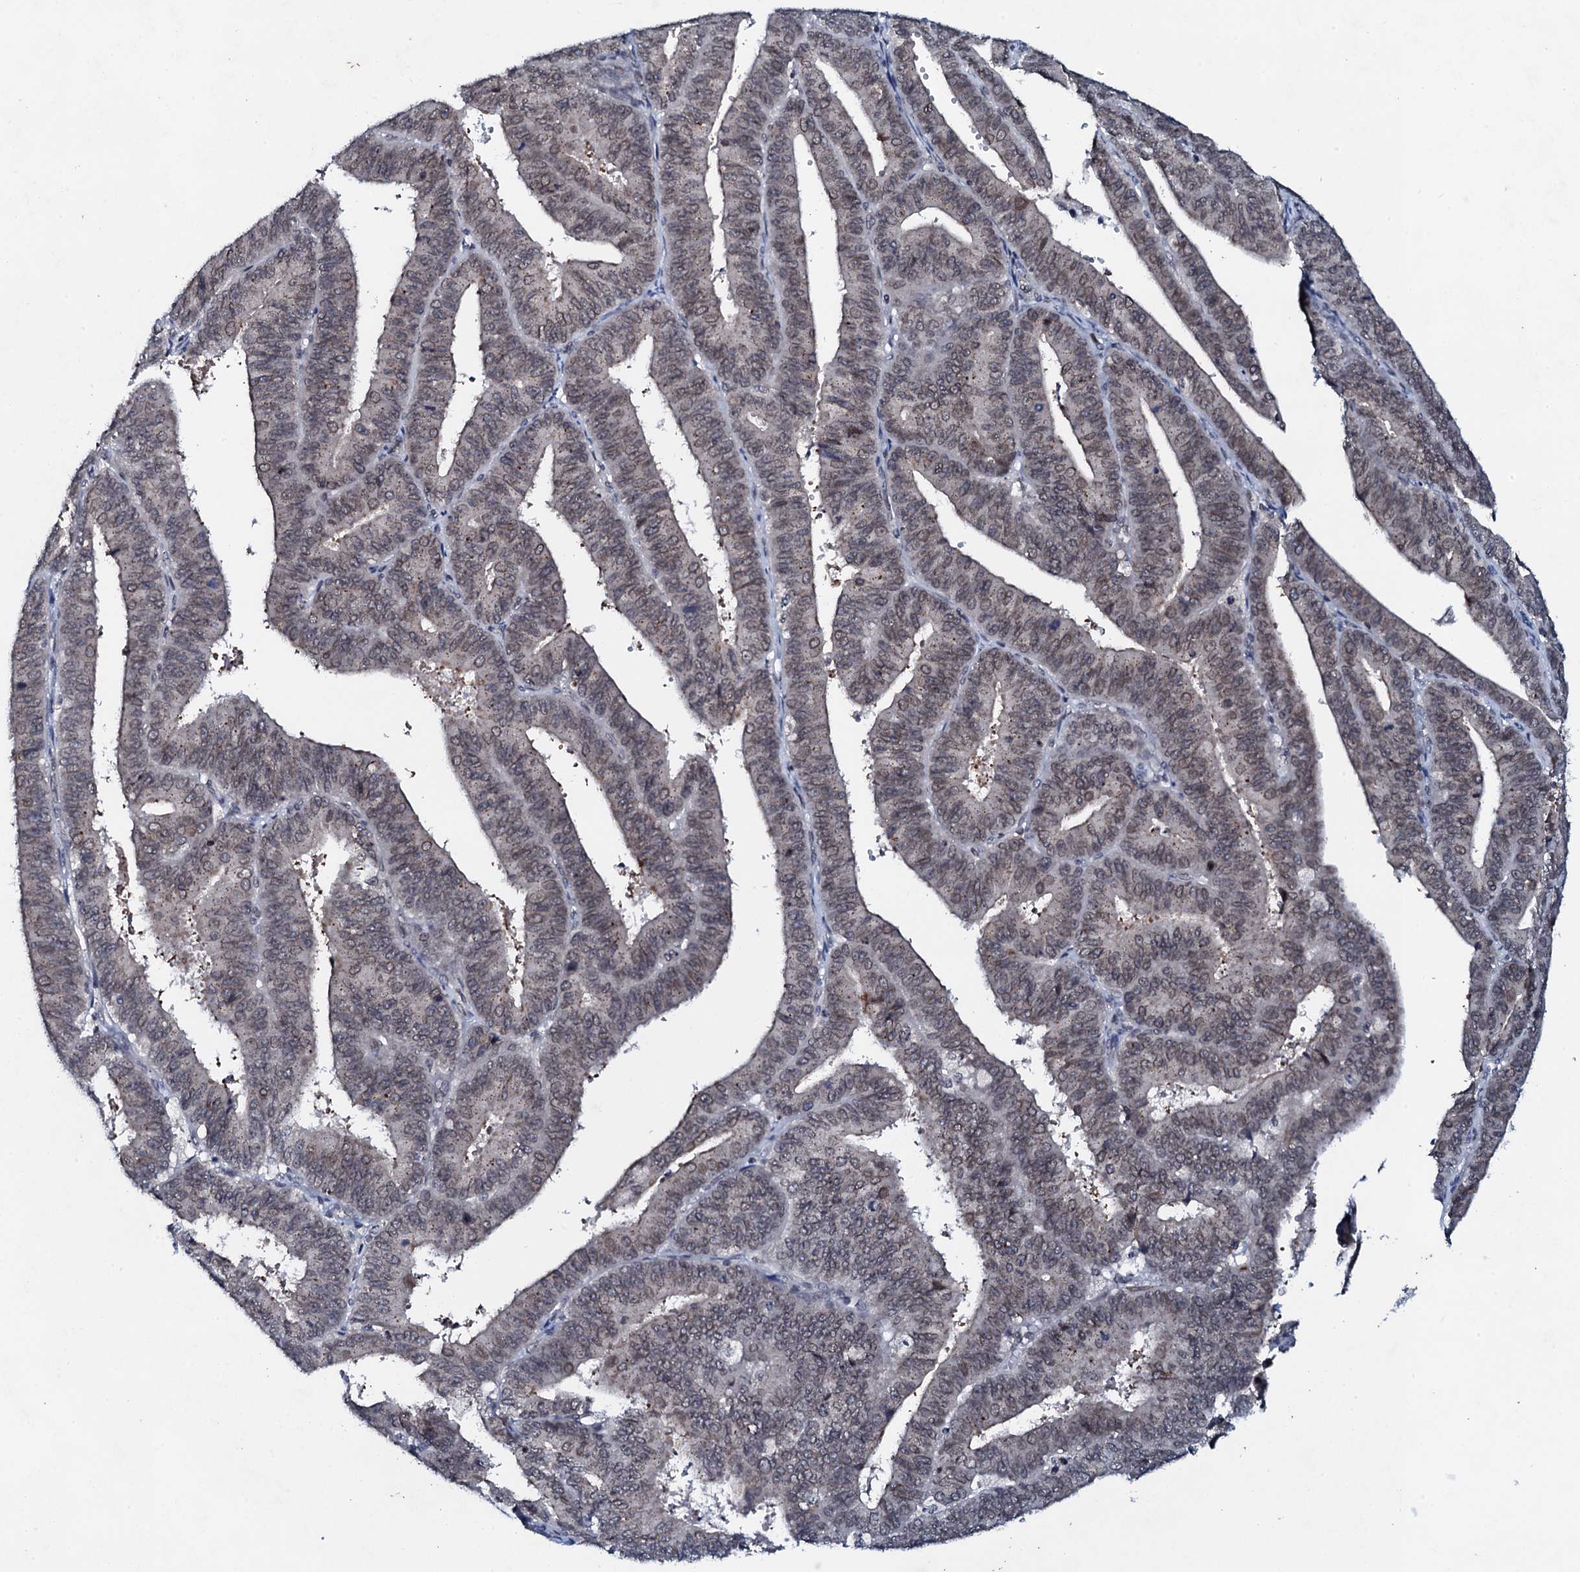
{"staining": {"intensity": "weak", "quantity": "25%-75%", "location": "cytoplasmic/membranous,nuclear"}, "tissue": "endometrial cancer", "cell_type": "Tumor cells", "image_type": "cancer", "snomed": [{"axis": "morphology", "description": "Adenocarcinoma, NOS"}, {"axis": "topography", "description": "Endometrium"}], "caption": "IHC of human endometrial cancer (adenocarcinoma) displays low levels of weak cytoplasmic/membranous and nuclear positivity in approximately 25%-75% of tumor cells.", "gene": "SNTA1", "patient": {"sex": "female", "age": 73}}